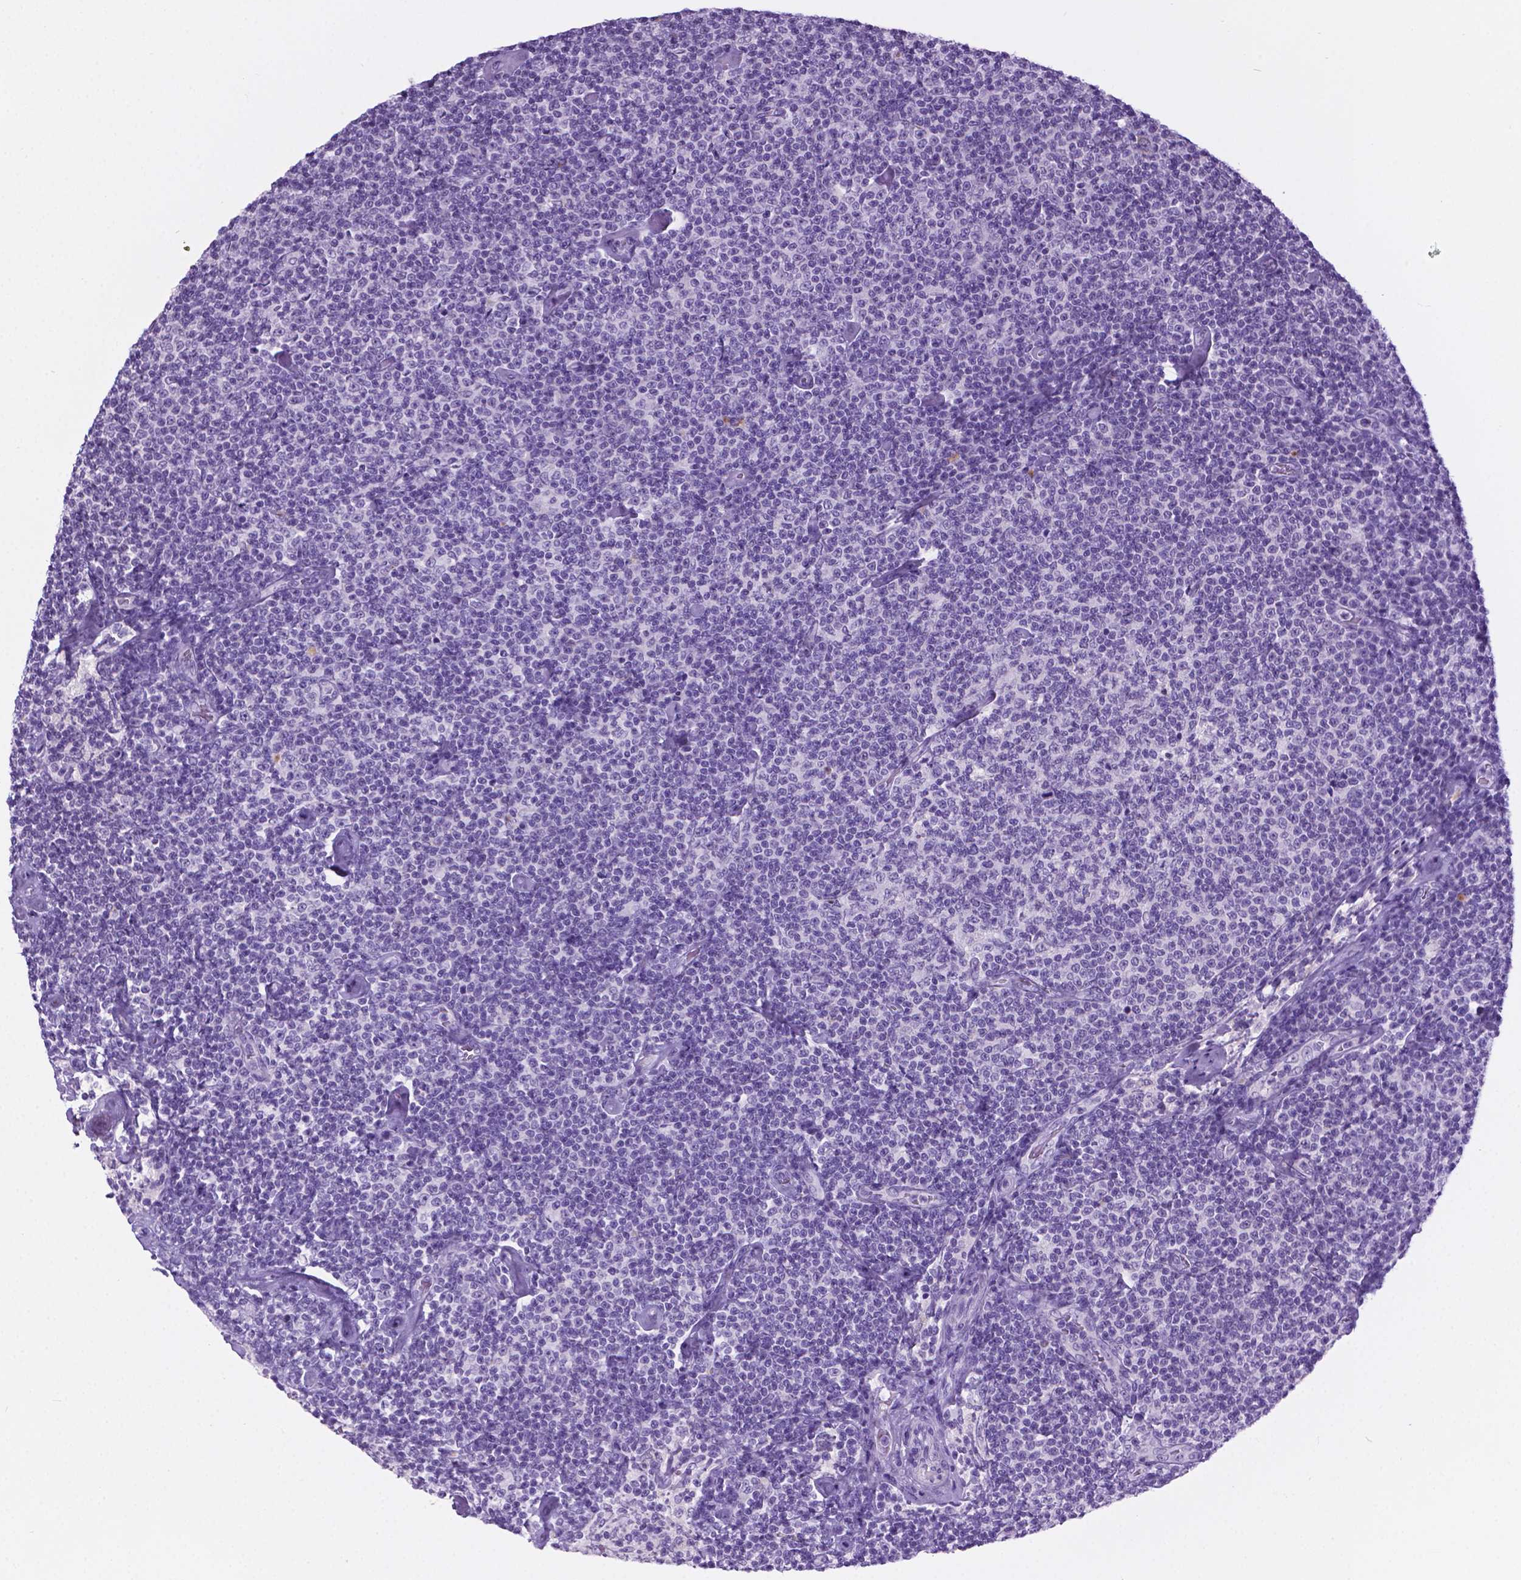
{"staining": {"intensity": "negative", "quantity": "none", "location": "none"}, "tissue": "lymphoma", "cell_type": "Tumor cells", "image_type": "cancer", "snomed": [{"axis": "morphology", "description": "Malignant lymphoma, non-Hodgkin's type, Low grade"}, {"axis": "topography", "description": "Lymph node"}], "caption": "This image is of lymphoma stained with IHC to label a protein in brown with the nuclei are counter-stained blue. There is no expression in tumor cells. (Stains: DAB (3,3'-diaminobenzidine) immunohistochemistry (IHC) with hematoxylin counter stain, Microscopy: brightfield microscopy at high magnification).", "gene": "ARMS2", "patient": {"sex": "male", "age": 81}}